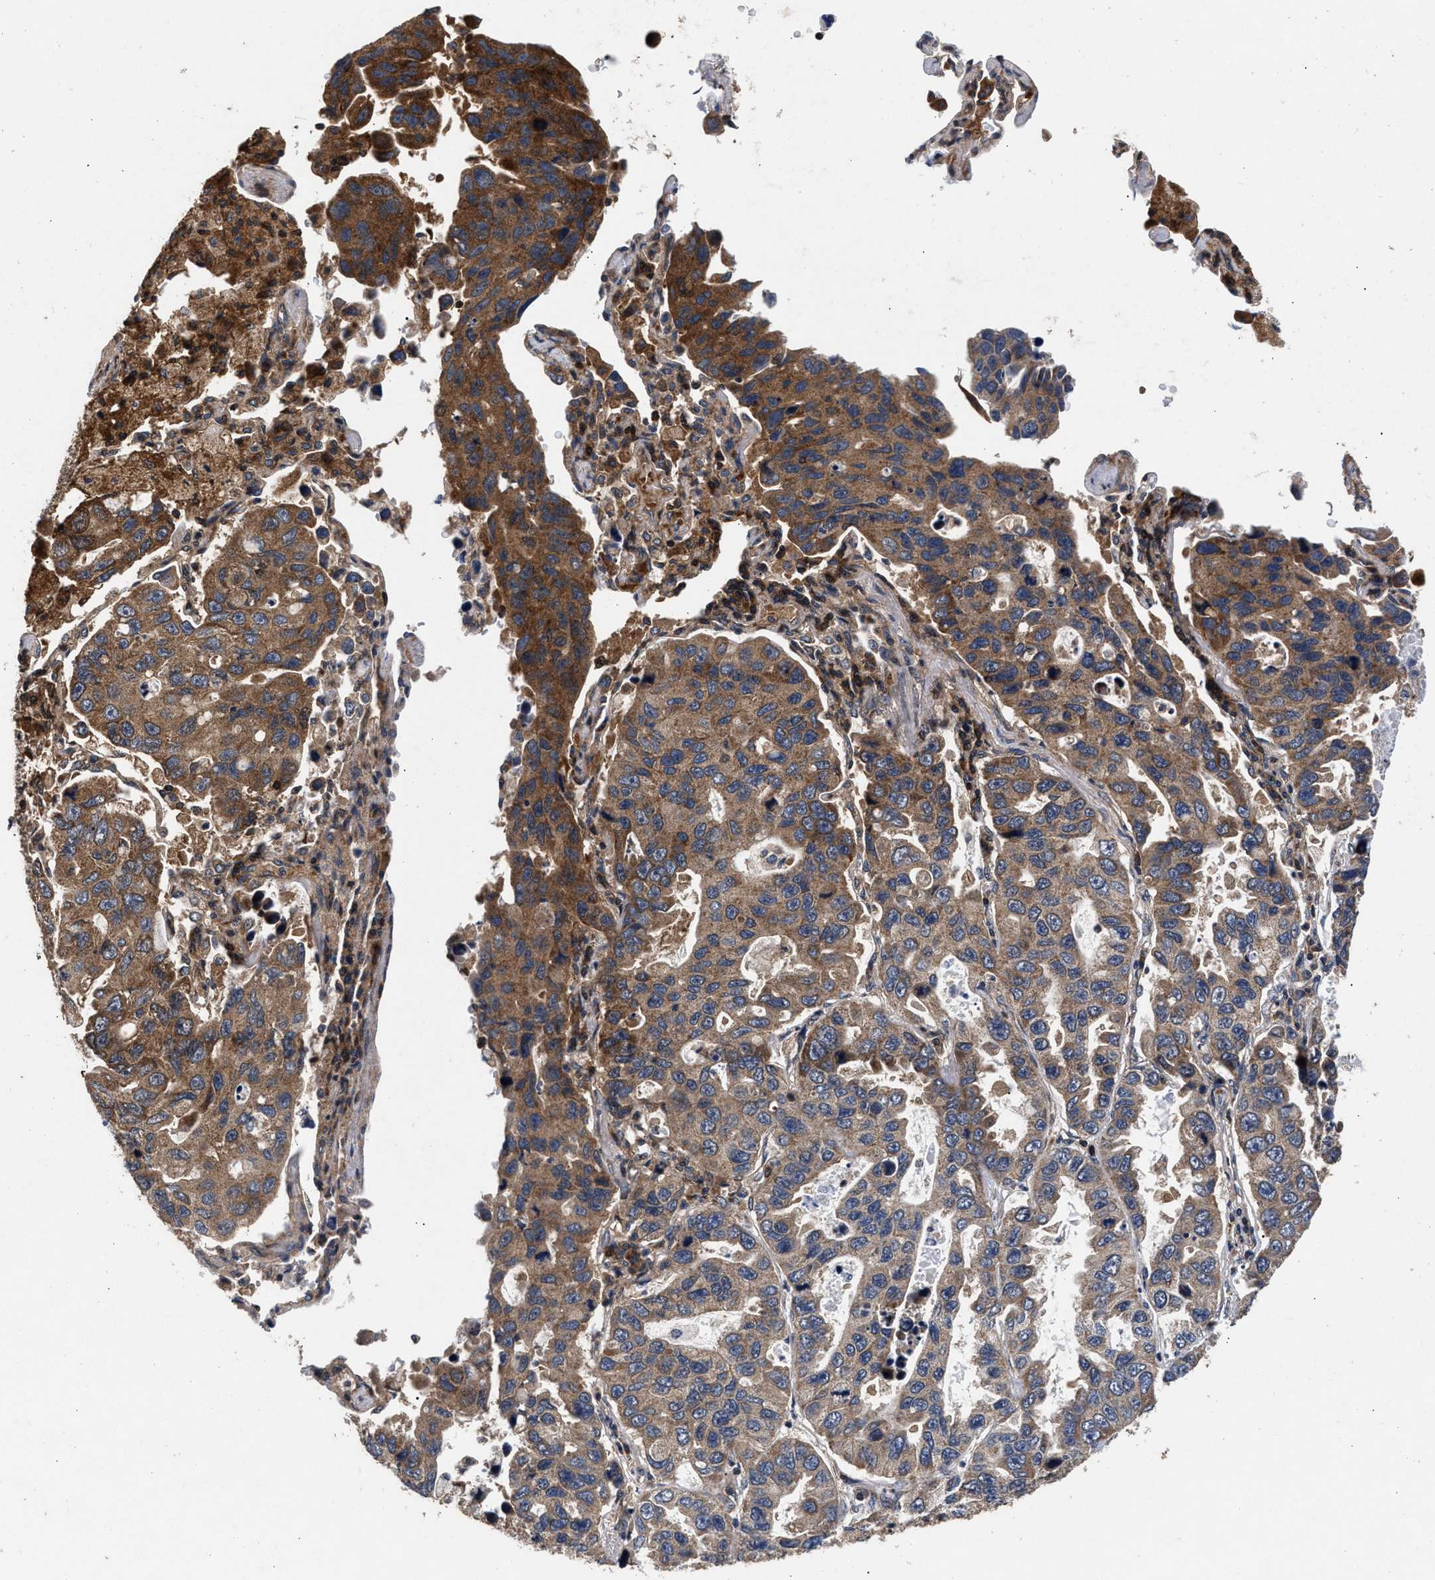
{"staining": {"intensity": "moderate", "quantity": ">75%", "location": "cytoplasmic/membranous"}, "tissue": "lung cancer", "cell_type": "Tumor cells", "image_type": "cancer", "snomed": [{"axis": "morphology", "description": "Adenocarcinoma, NOS"}, {"axis": "topography", "description": "Lung"}], "caption": "Tumor cells display medium levels of moderate cytoplasmic/membranous positivity in about >75% of cells in human lung cancer (adenocarcinoma).", "gene": "NFKB2", "patient": {"sex": "male", "age": 64}}